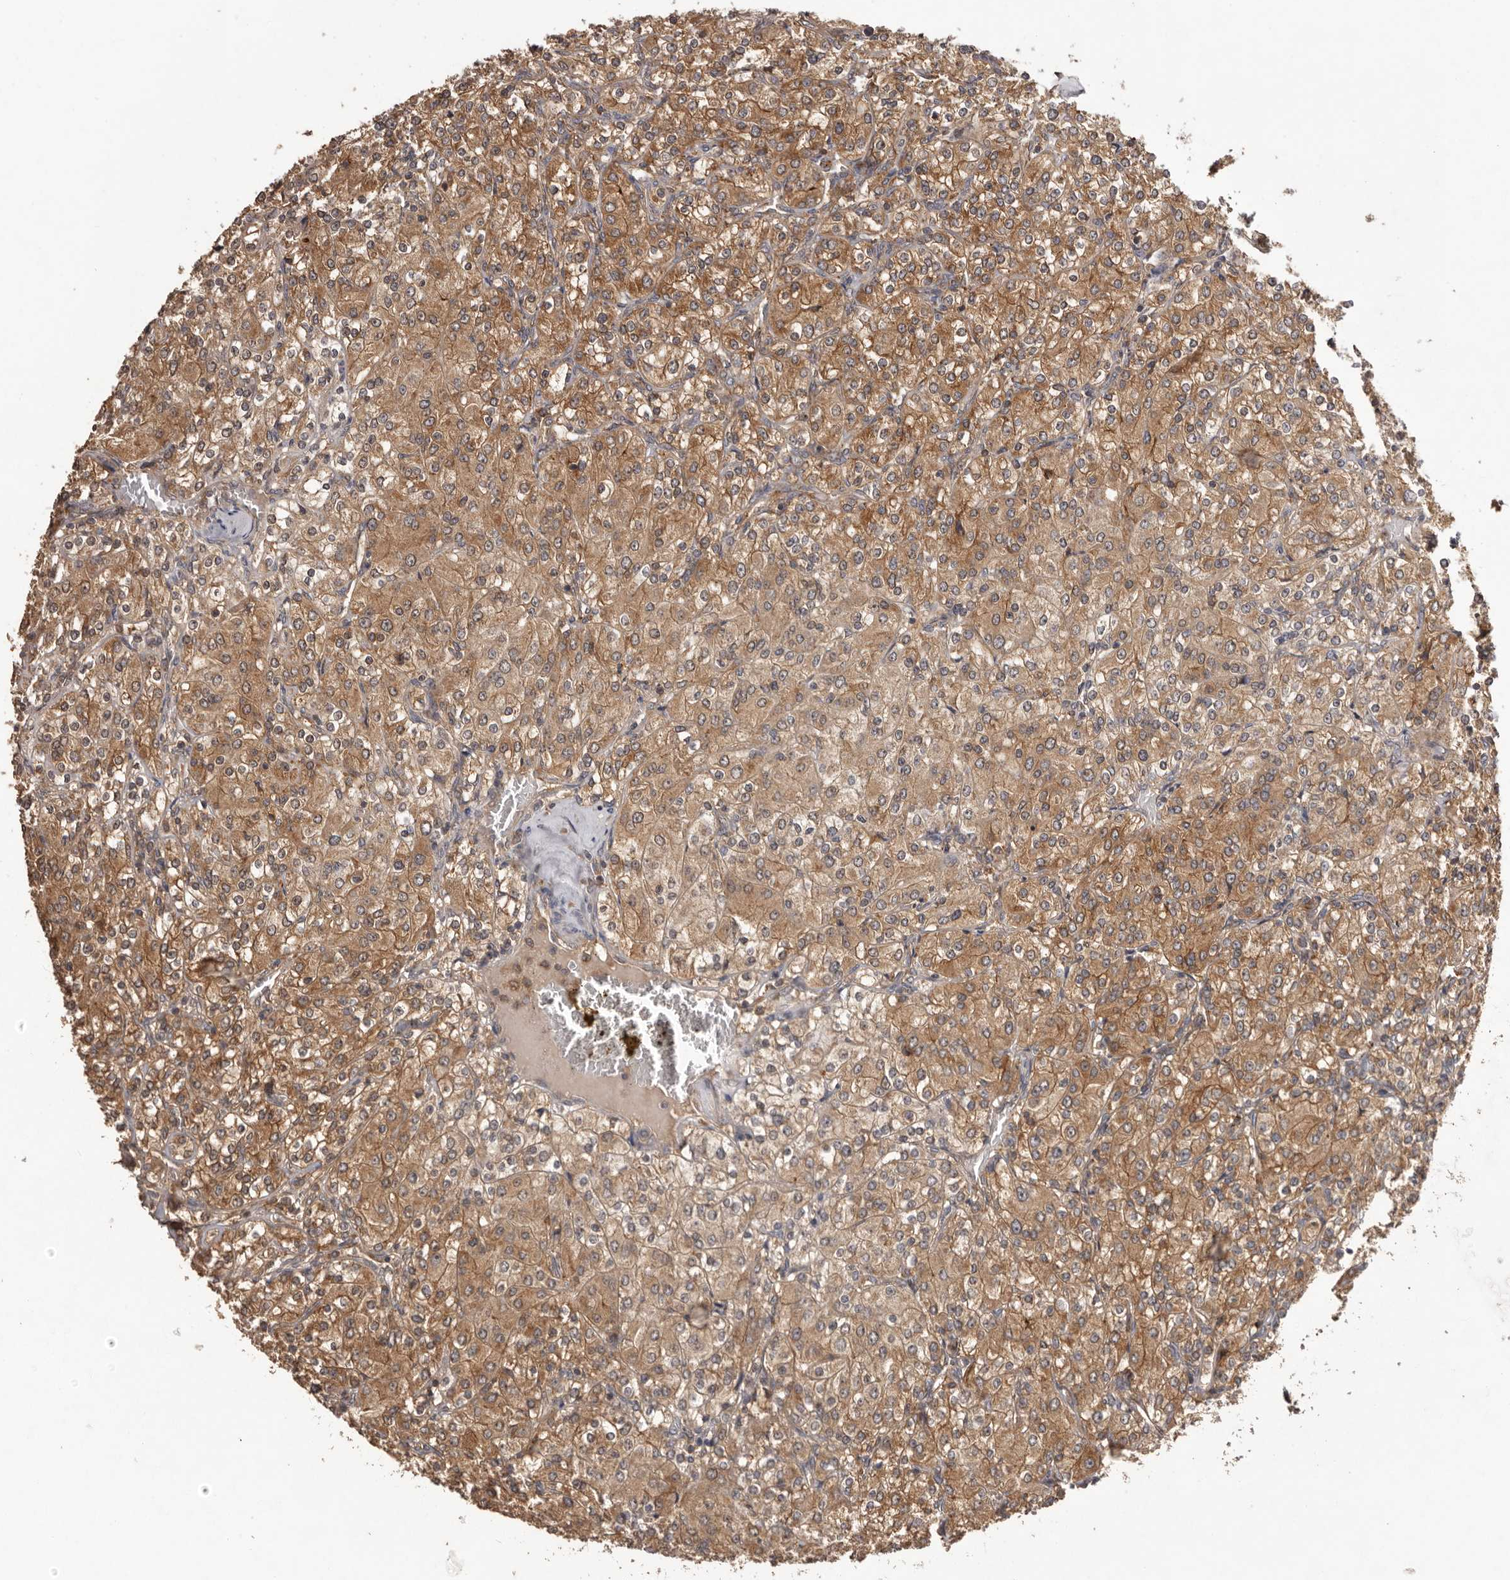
{"staining": {"intensity": "moderate", "quantity": ">75%", "location": "cytoplasmic/membranous"}, "tissue": "renal cancer", "cell_type": "Tumor cells", "image_type": "cancer", "snomed": [{"axis": "morphology", "description": "Adenocarcinoma, NOS"}, {"axis": "topography", "description": "Kidney"}], "caption": "A high-resolution micrograph shows immunohistochemistry (IHC) staining of renal adenocarcinoma, which exhibits moderate cytoplasmic/membranous expression in about >75% of tumor cells.", "gene": "SLC22A3", "patient": {"sex": "male", "age": 77}}